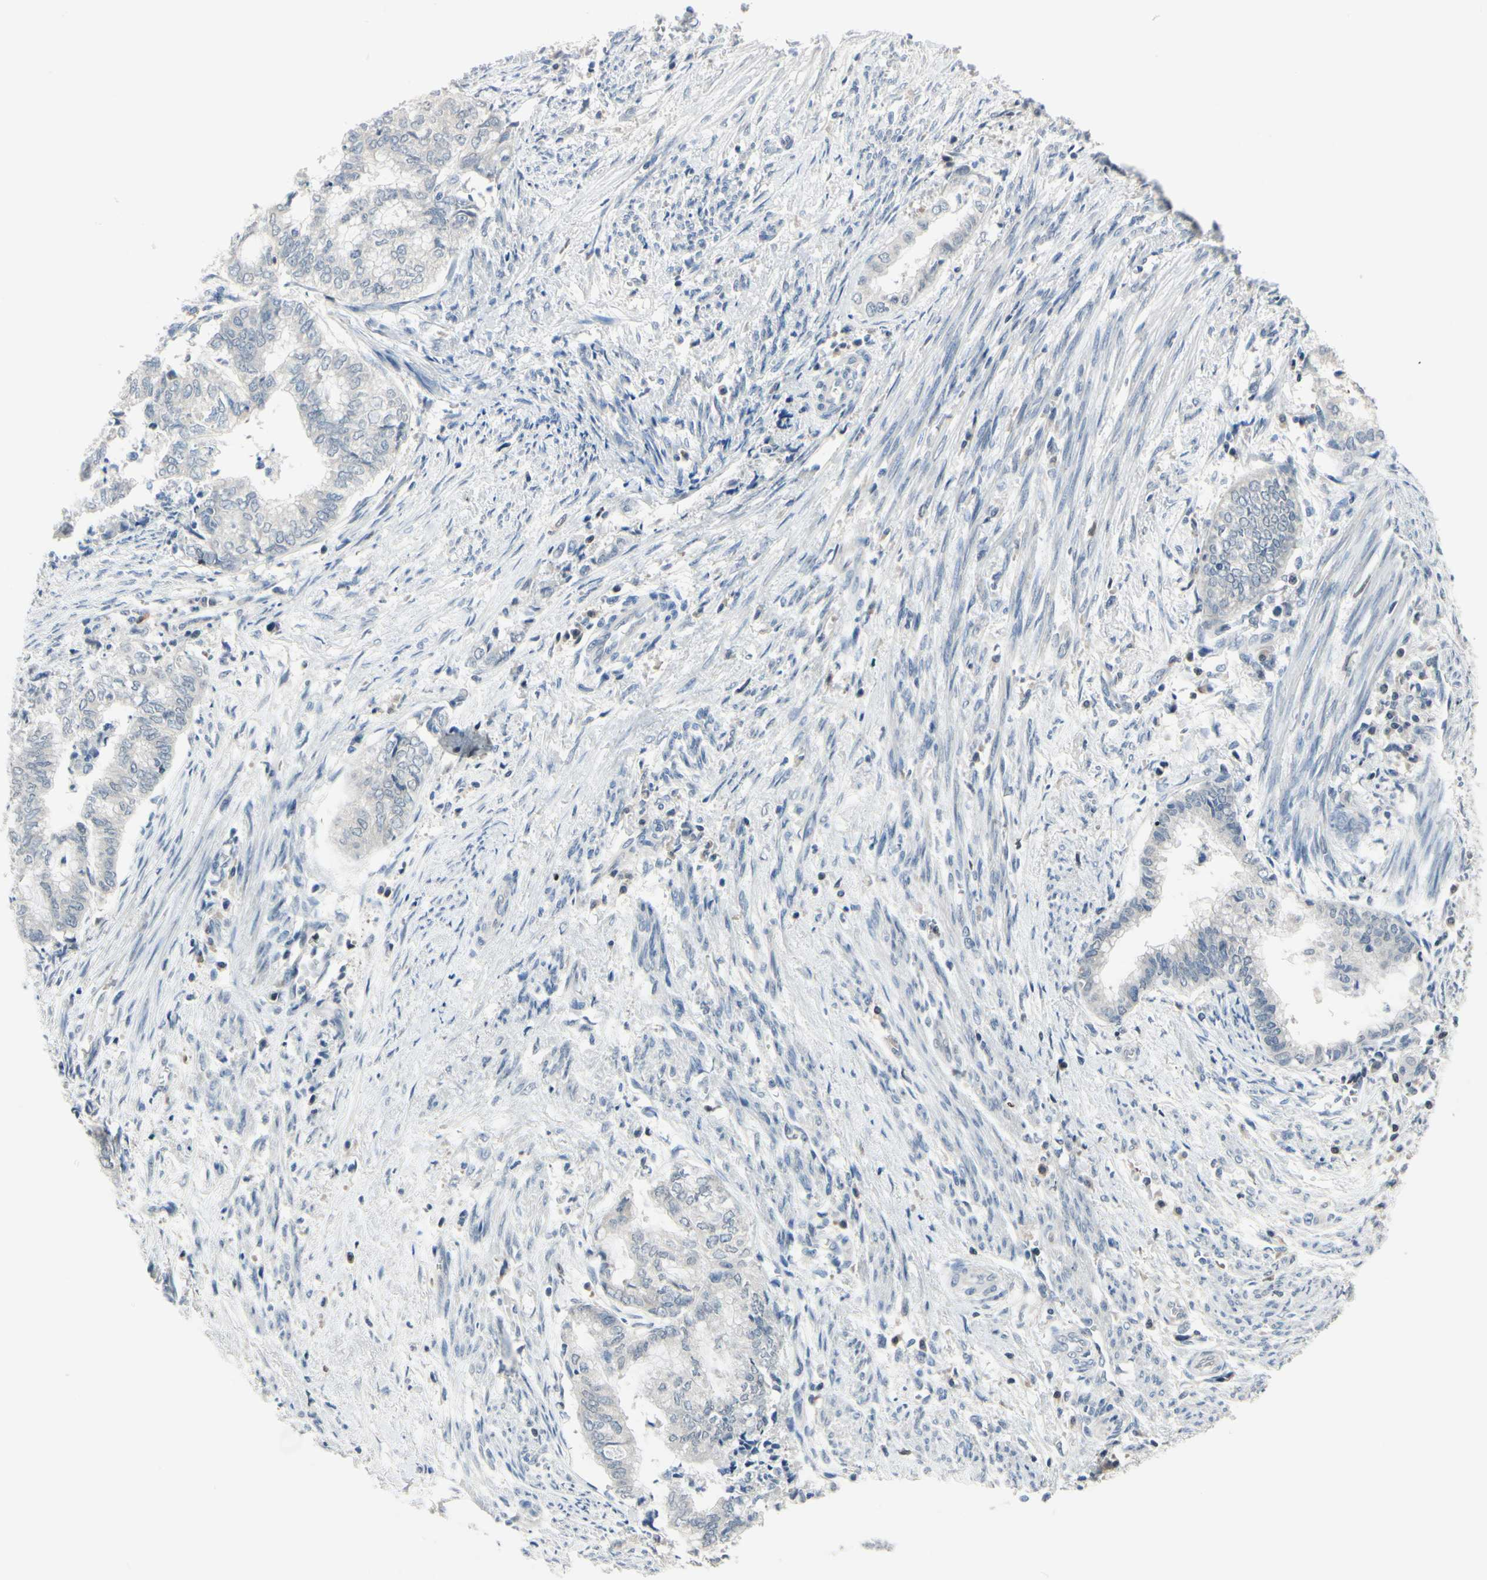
{"staining": {"intensity": "negative", "quantity": "none", "location": "none"}, "tissue": "endometrial cancer", "cell_type": "Tumor cells", "image_type": "cancer", "snomed": [{"axis": "morphology", "description": "Necrosis, NOS"}, {"axis": "morphology", "description": "Adenocarcinoma, NOS"}, {"axis": "topography", "description": "Endometrium"}], "caption": "Immunohistochemistry of endometrial adenocarcinoma displays no expression in tumor cells.", "gene": "NFATC2", "patient": {"sex": "female", "age": 79}}